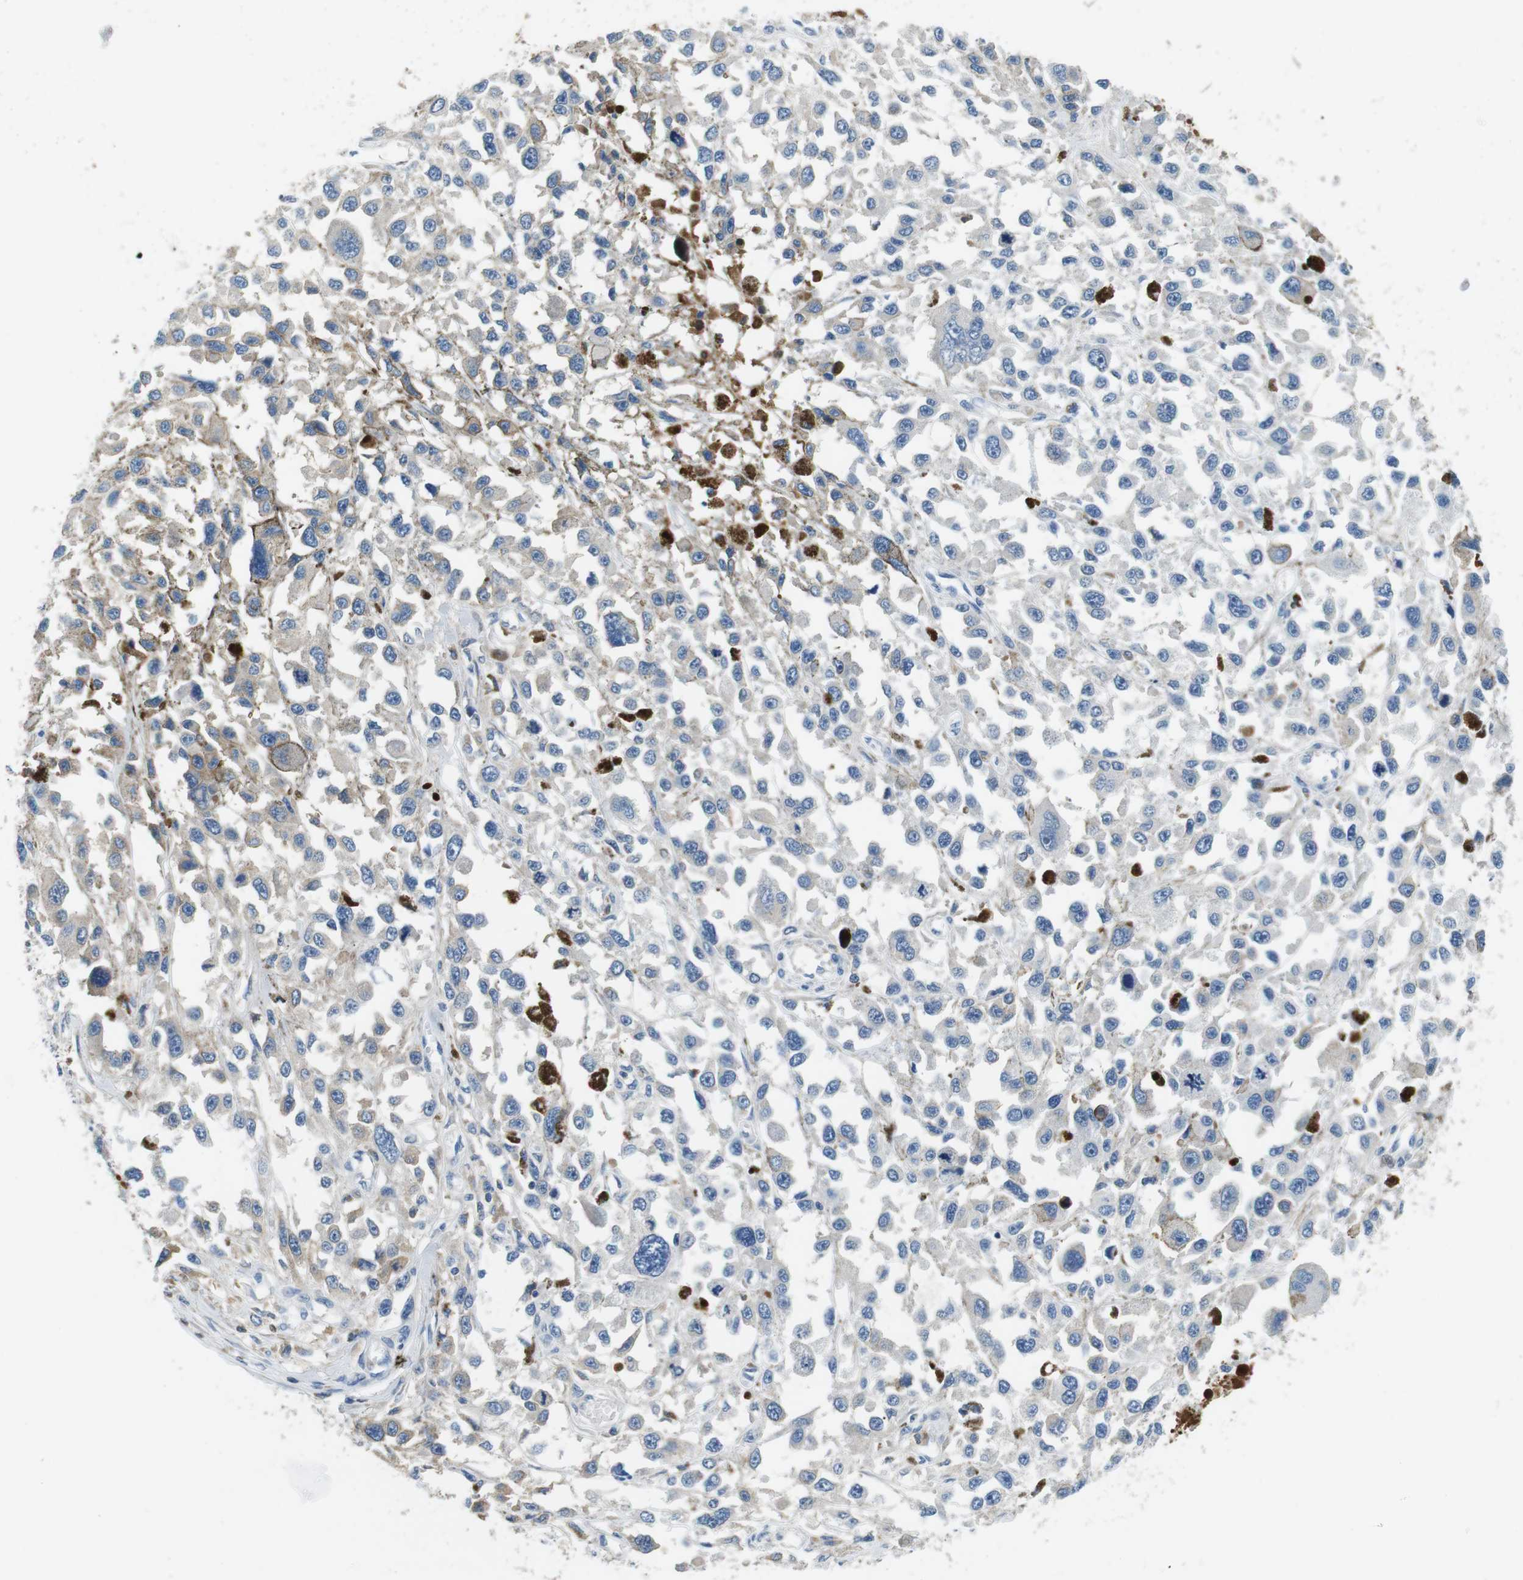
{"staining": {"intensity": "negative", "quantity": "none", "location": "none"}, "tissue": "melanoma", "cell_type": "Tumor cells", "image_type": "cancer", "snomed": [{"axis": "morphology", "description": "Malignant melanoma, Metastatic site"}, {"axis": "topography", "description": "Lymph node"}], "caption": "There is no significant staining in tumor cells of melanoma.", "gene": "IGHD", "patient": {"sex": "male", "age": 59}}